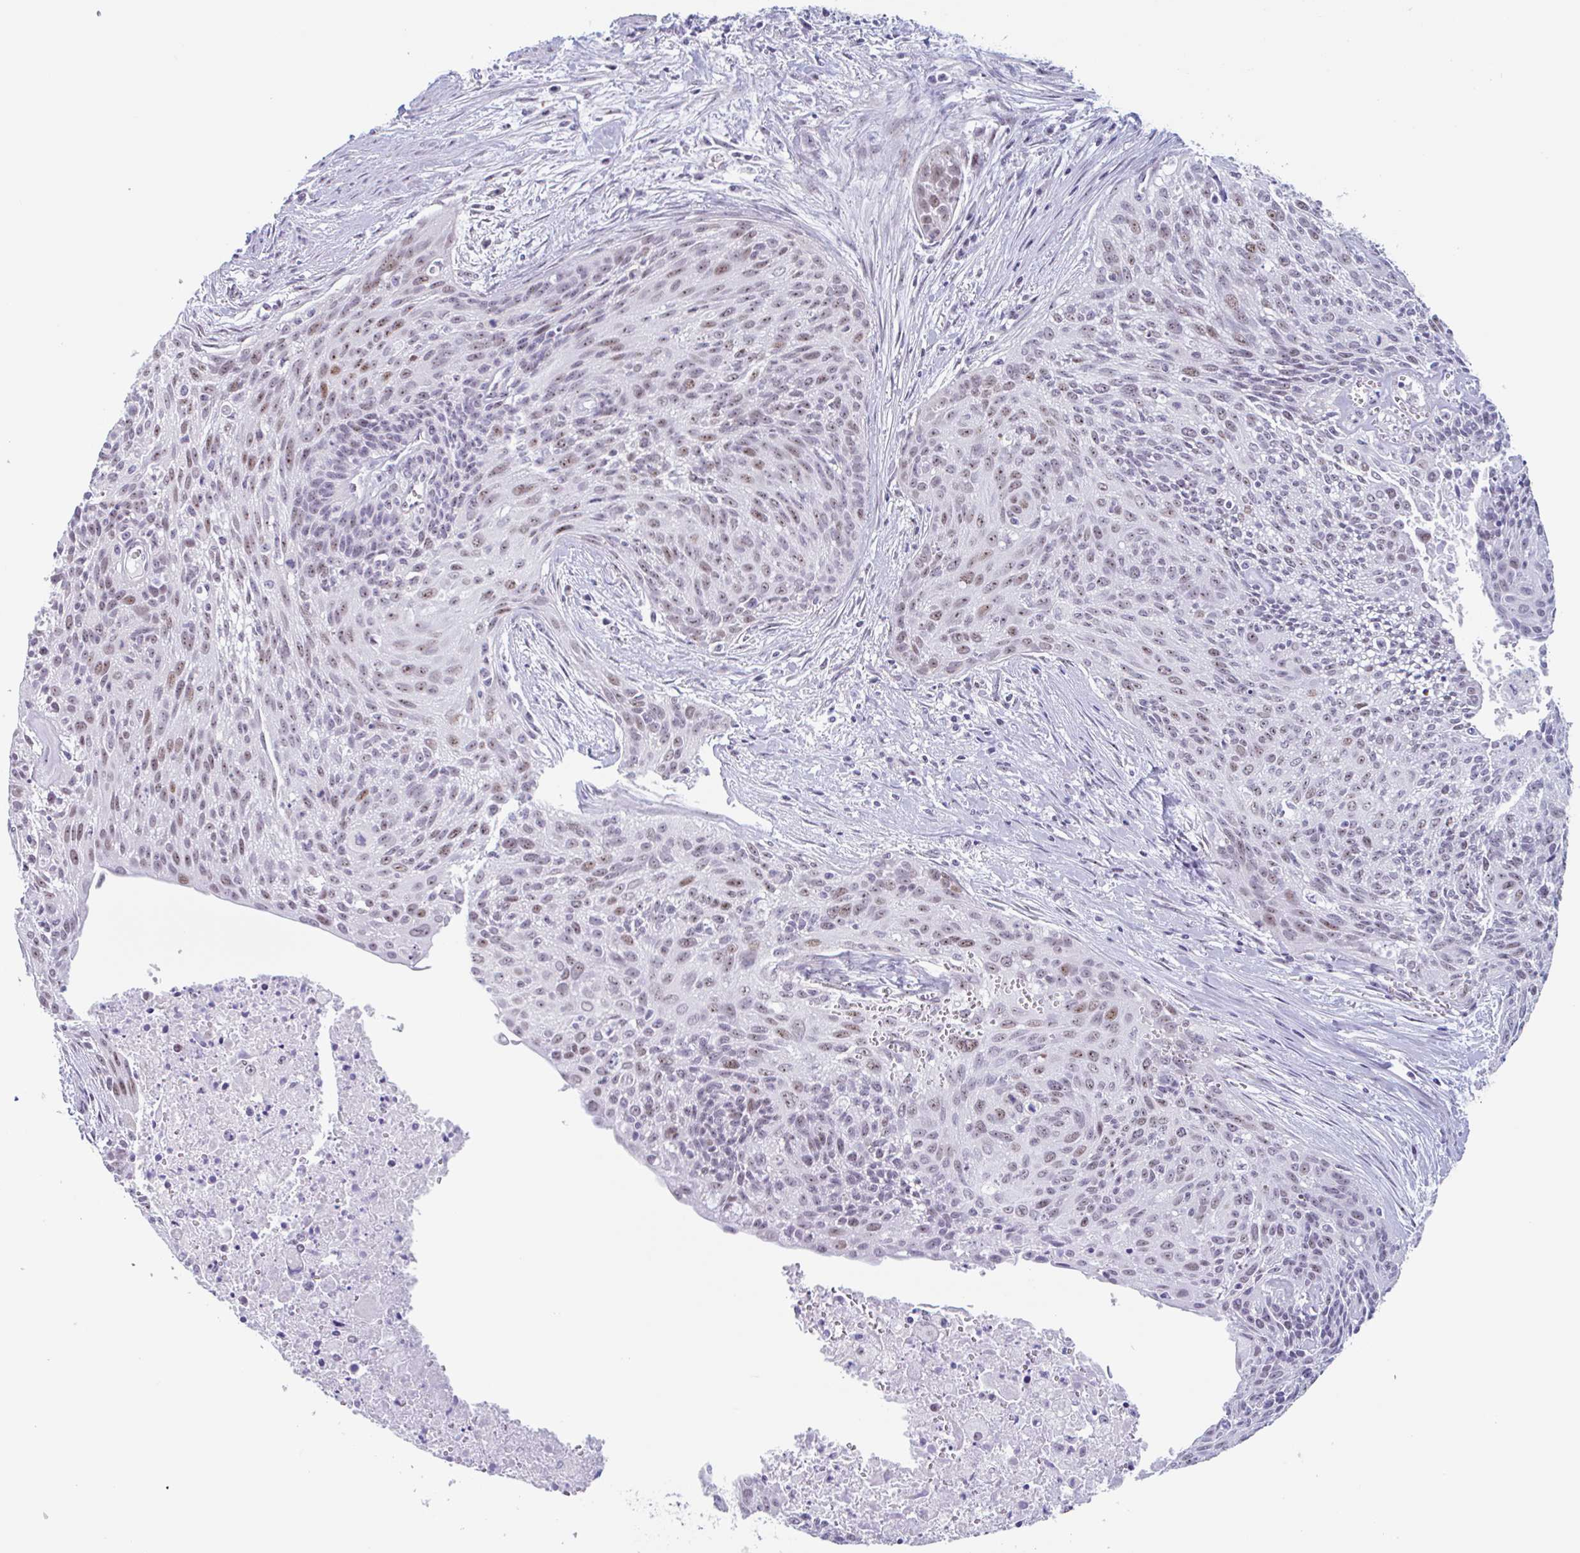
{"staining": {"intensity": "moderate", "quantity": ">75%", "location": "nuclear"}, "tissue": "cervical cancer", "cell_type": "Tumor cells", "image_type": "cancer", "snomed": [{"axis": "morphology", "description": "Squamous cell carcinoma, NOS"}, {"axis": "topography", "description": "Cervix"}], "caption": "This image exhibits cervical cancer (squamous cell carcinoma) stained with immunohistochemistry (IHC) to label a protein in brown. The nuclear of tumor cells show moderate positivity for the protein. Nuclei are counter-stained blue.", "gene": "LENG9", "patient": {"sex": "female", "age": 55}}